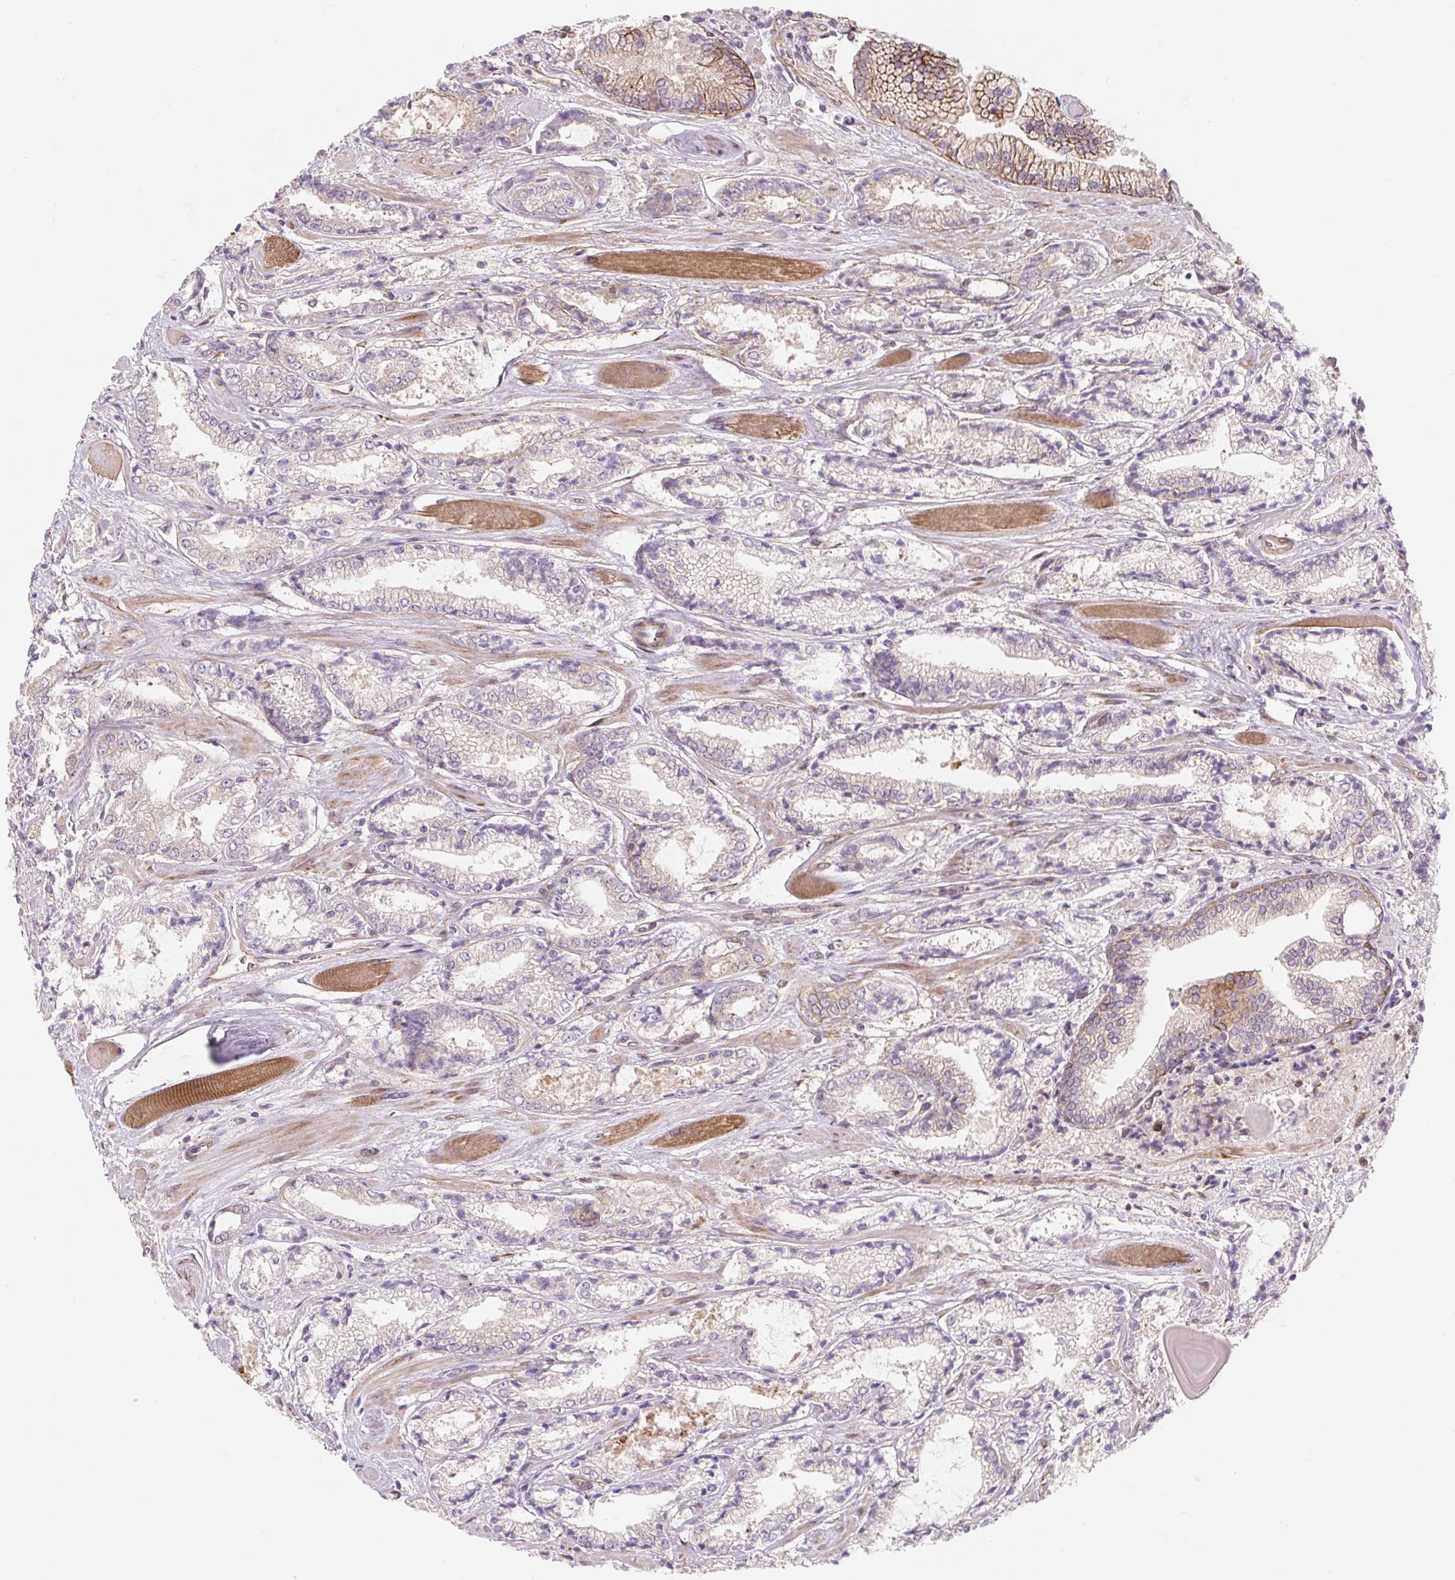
{"staining": {"intensity": "weak", "quantity": "<25%", "location": "cytoplasmic/membranous"}, "tissue": "prostate cancer", "cell_type": "Tumor cells", "image_type": "cancer", "snomed": [{"axis": "morphology", "description": "Adenocarcinoma, High grade"}, {"axis": "topography", "description": "Prostate"}], "caption": "Tumor cells are negative for brown protein staining in adenocarcinoma (high-grade) (prostate).", "gene": "LYPD5", "patient": {"sex": "male", "age": 64}}